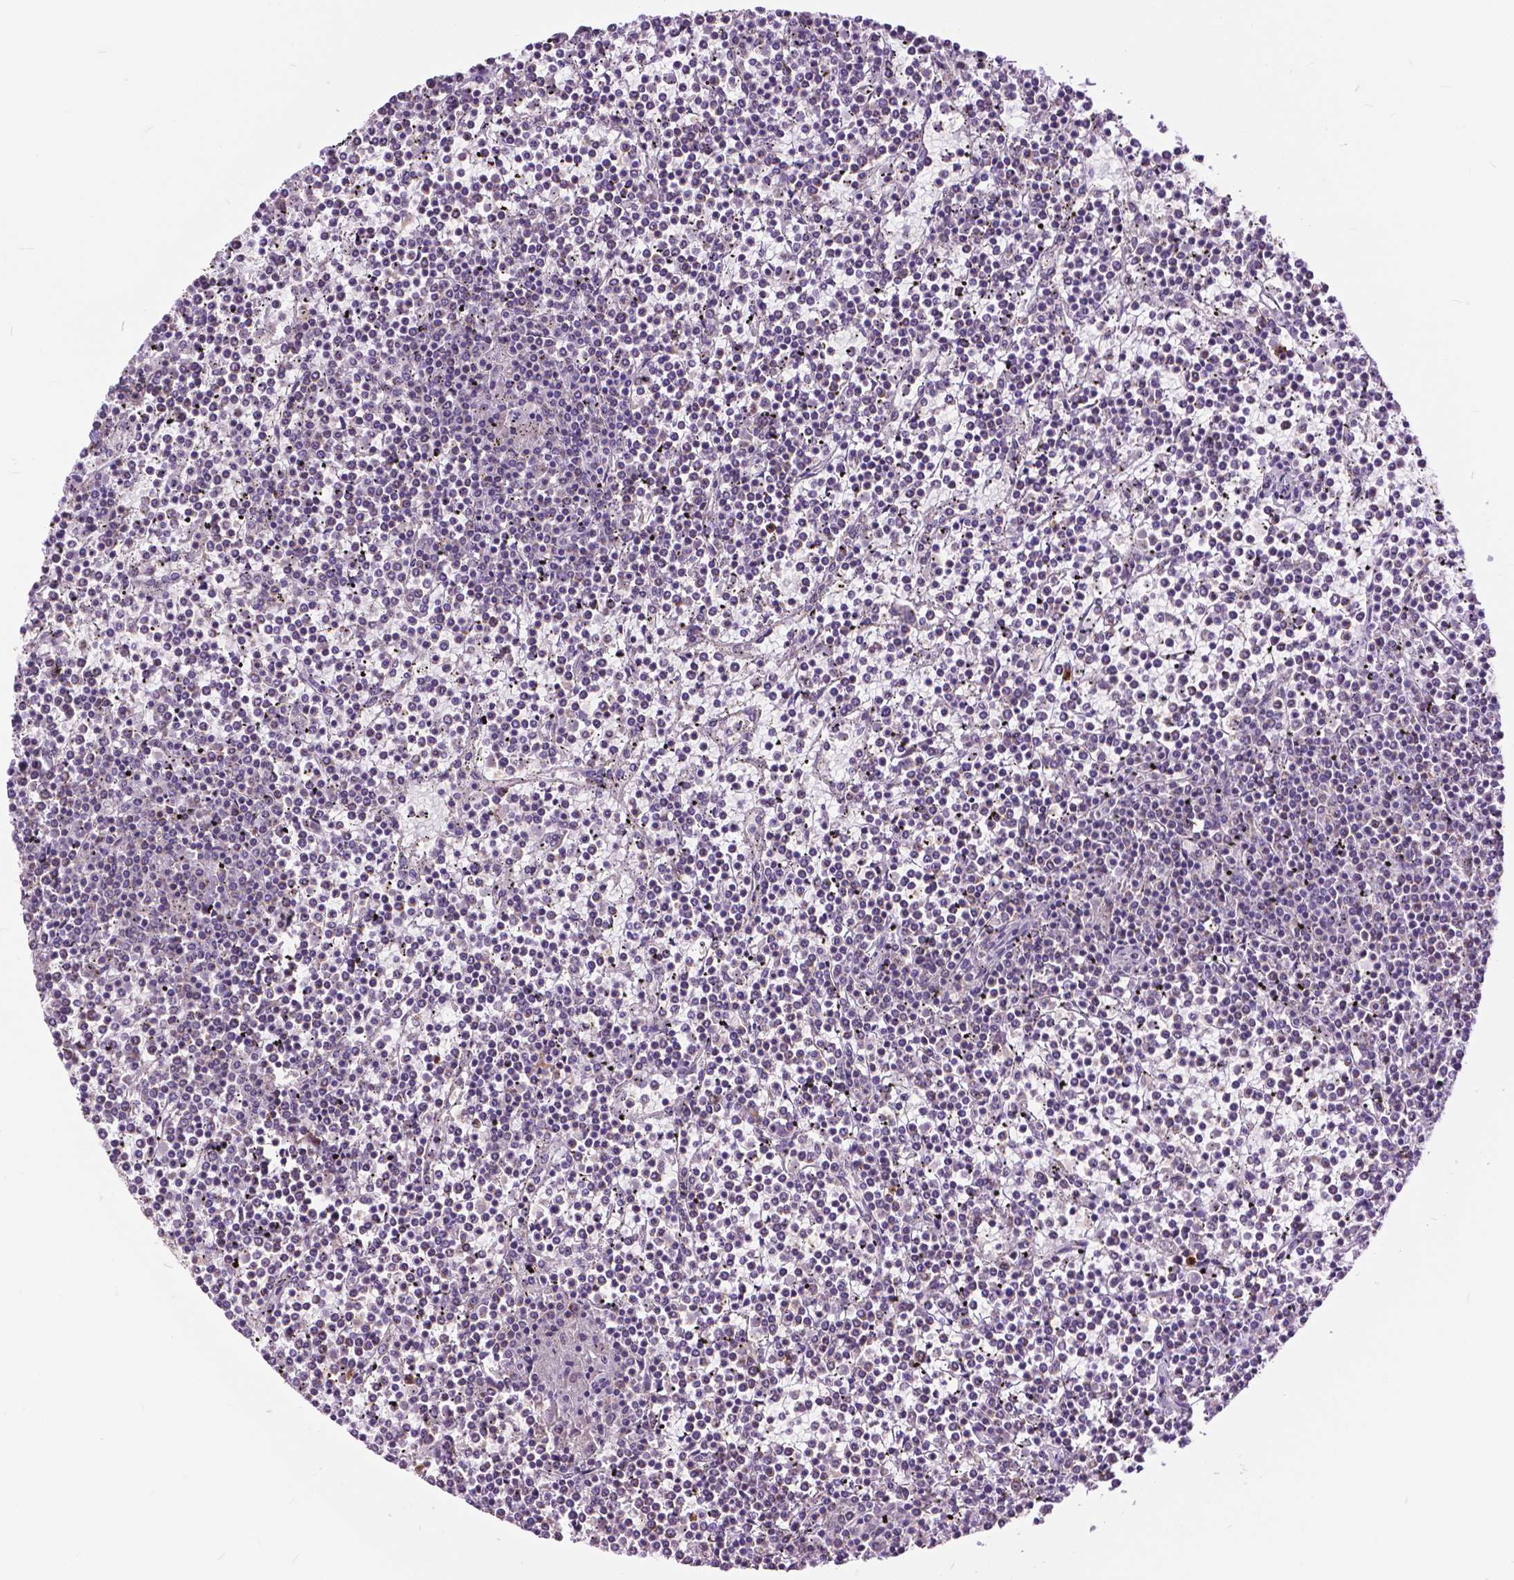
{"staining": {"intensity": "negative", "quantity": "none", "location": "none"}, "tissue": "lymphoma", "cell_type": "Tumor cells", "image_type": "cancer", "snomed": [{"axis": "morphology", "description": "Malignant lymphoma, non-Hodgkin's type, Low grade"}, {"axis": "topography", "description": "Spleen"}], "caption": "A photomicrograph of lymphoma stained for a protein displays no brown staining in tumor cells.", "gene": "TTC9B", "patient": {"sex": "female", "age": 19}}